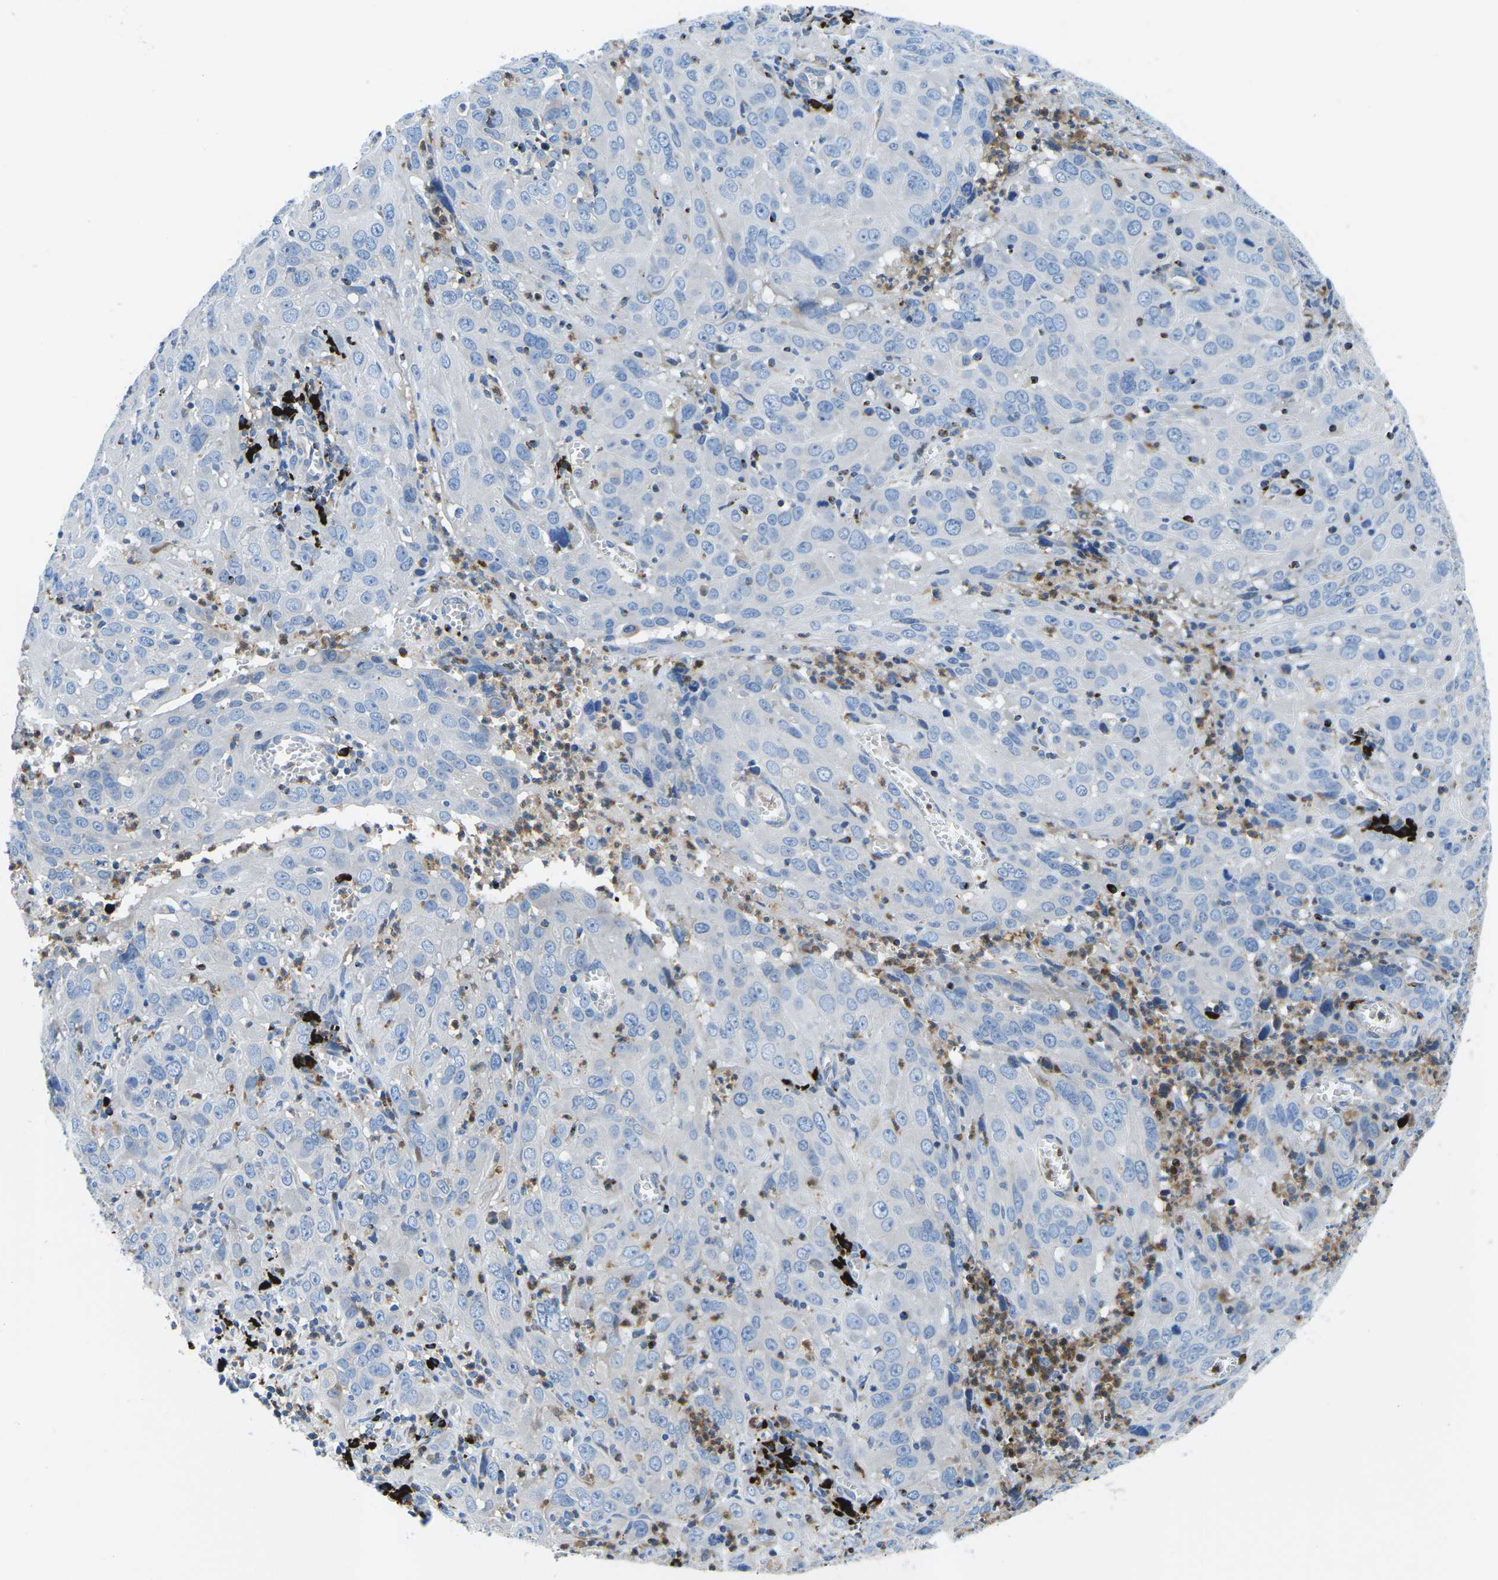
{"staining": {"intensity": "negative", "quantity": "none", "location": "none"}, "tissue": "cervical cancer", "cell_type": "Tumor cells", "image_type": "cancer", "snomed": [{"axis": "morphology", "description": "Squamous cell carcinoma, NOS"}, {"axis": "topography", "description": "Cervix"}], "caption": "The IHC photomicrograph has no significant expression in tumor cells of squamous cell carcinoma (cervical) tissue.", "gene": "MC4R", "patient": {"sex": "female", "age": 32}}